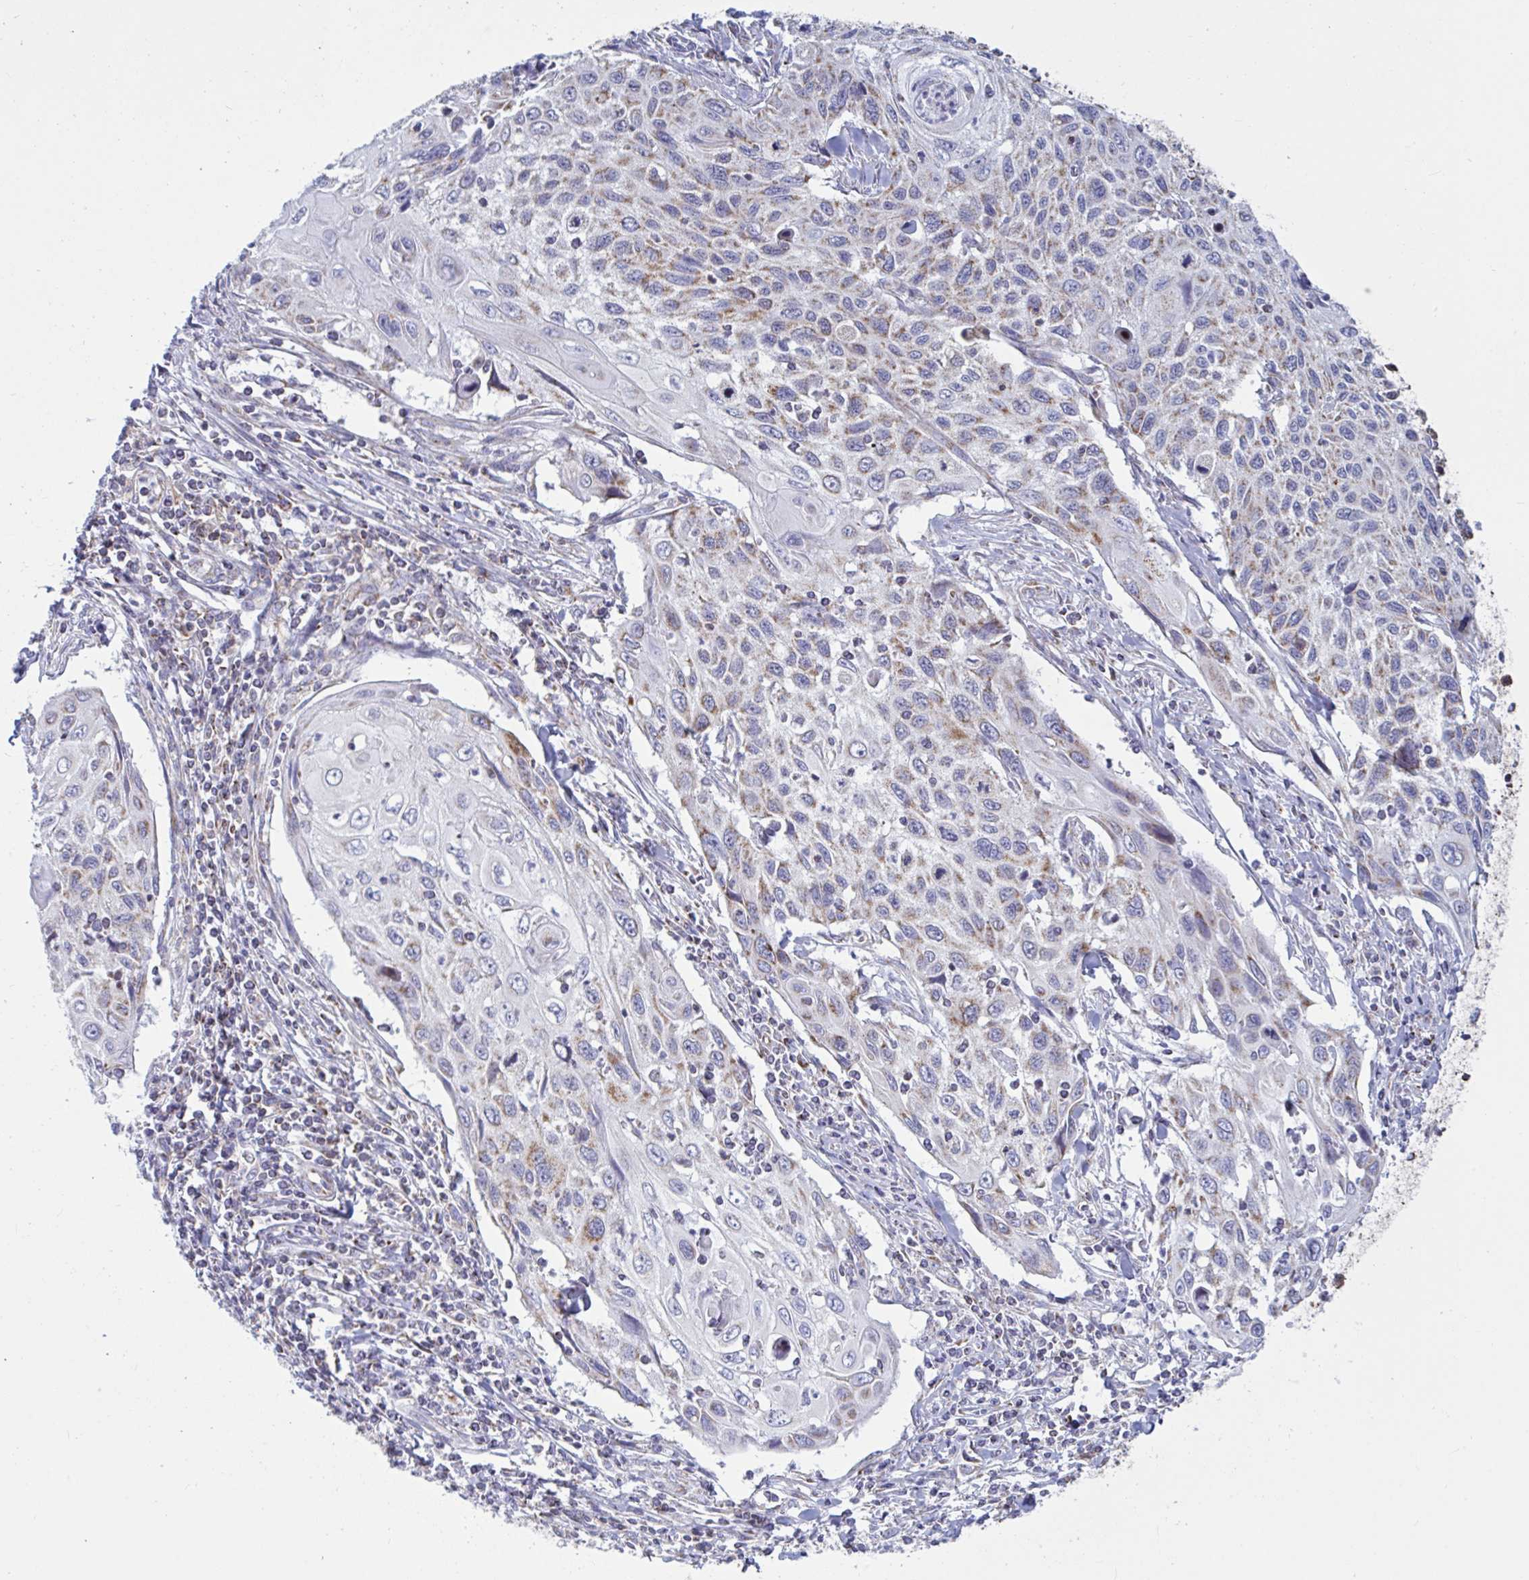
{"staining": {"intensity": "weak", "quantity": "<25%", "location": "cytoplasmic/membranous"}, "tissue": "cervical cancer", "cell_type": "Tumor cells", "image_type": "cancer", "snomed": [{"axis": "morphology", "description": "Squamous cell carcinoma, NOS"}, {"axis": "topography", "description": "Cervix"}], "caption": "A high-resolution photomicrograph shows immunohistochemistry staining of cervical squamous cell carcinoma, which reveals no significant positivity in tumor cells. The staining is performed using DAB (3,3'-diaminobenzidine) brown chromogen with nuclei counter-stained in using hematoxylin.", "gene": "HSPE1", "patient": {"sex": "female", "age": 70}}